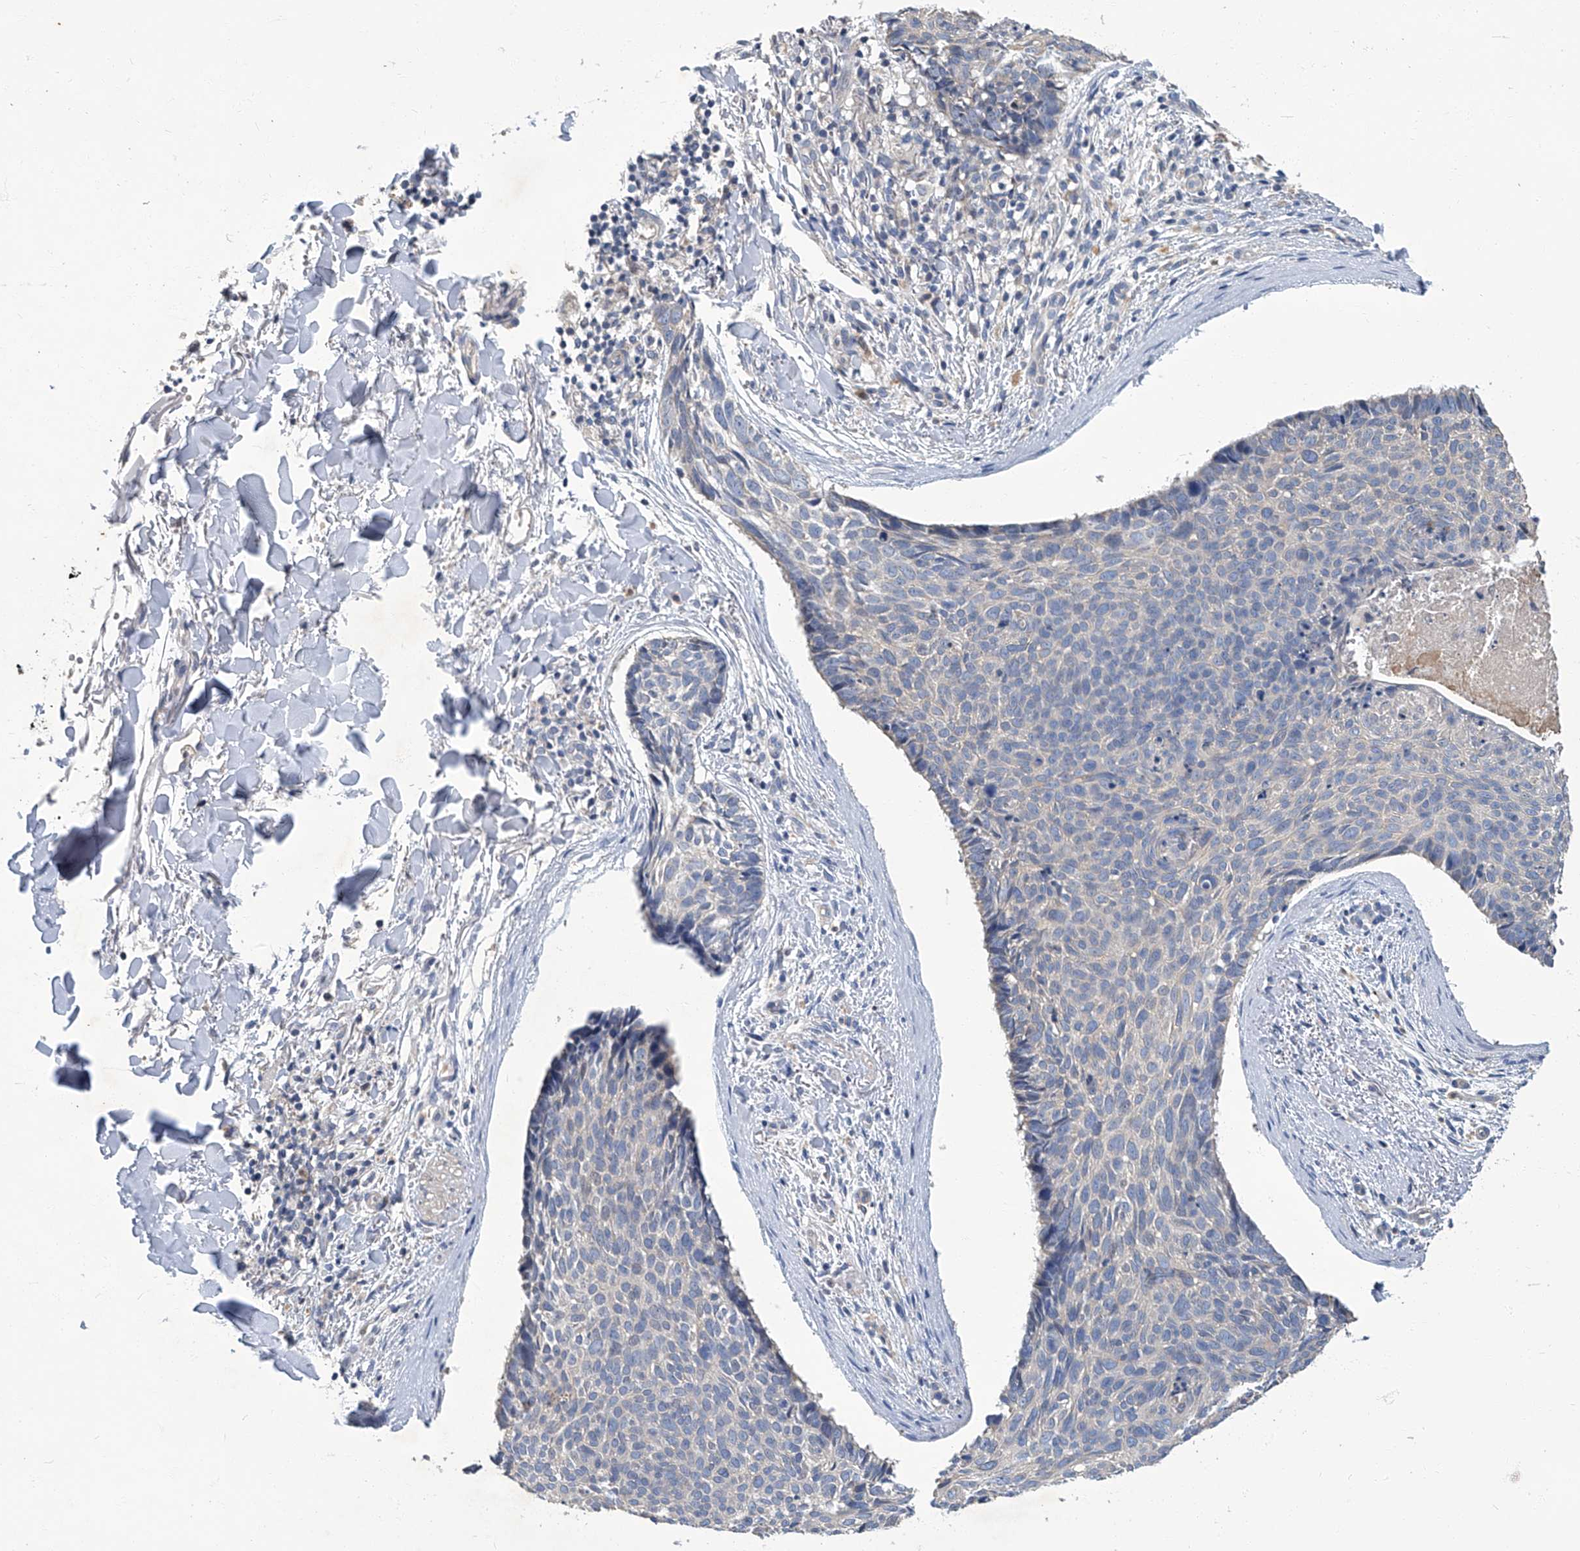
{"staining": {"intensity": "negative", "quantity": "none", "location": "none"}, "tissue": "skin cancer", "cell_type": "Tumor cells", "image_type": "cancer", "snomed": [{"axis": "morphology", "description": "Normal tissue, NOS"}, {"axis": "morphology", "description": "Basal cell carcinoma"}, {"axis": "topography", "description": "Skin"}], "caption": "Immunohistochemistry (IHC) image of neoplastic tissue: skin basal cell carcinoma stained with DAB shows no significant protein positivity in tumor cells.", "gene": "TGFBR1", "patient": {"sex": "female", "age": 56}}